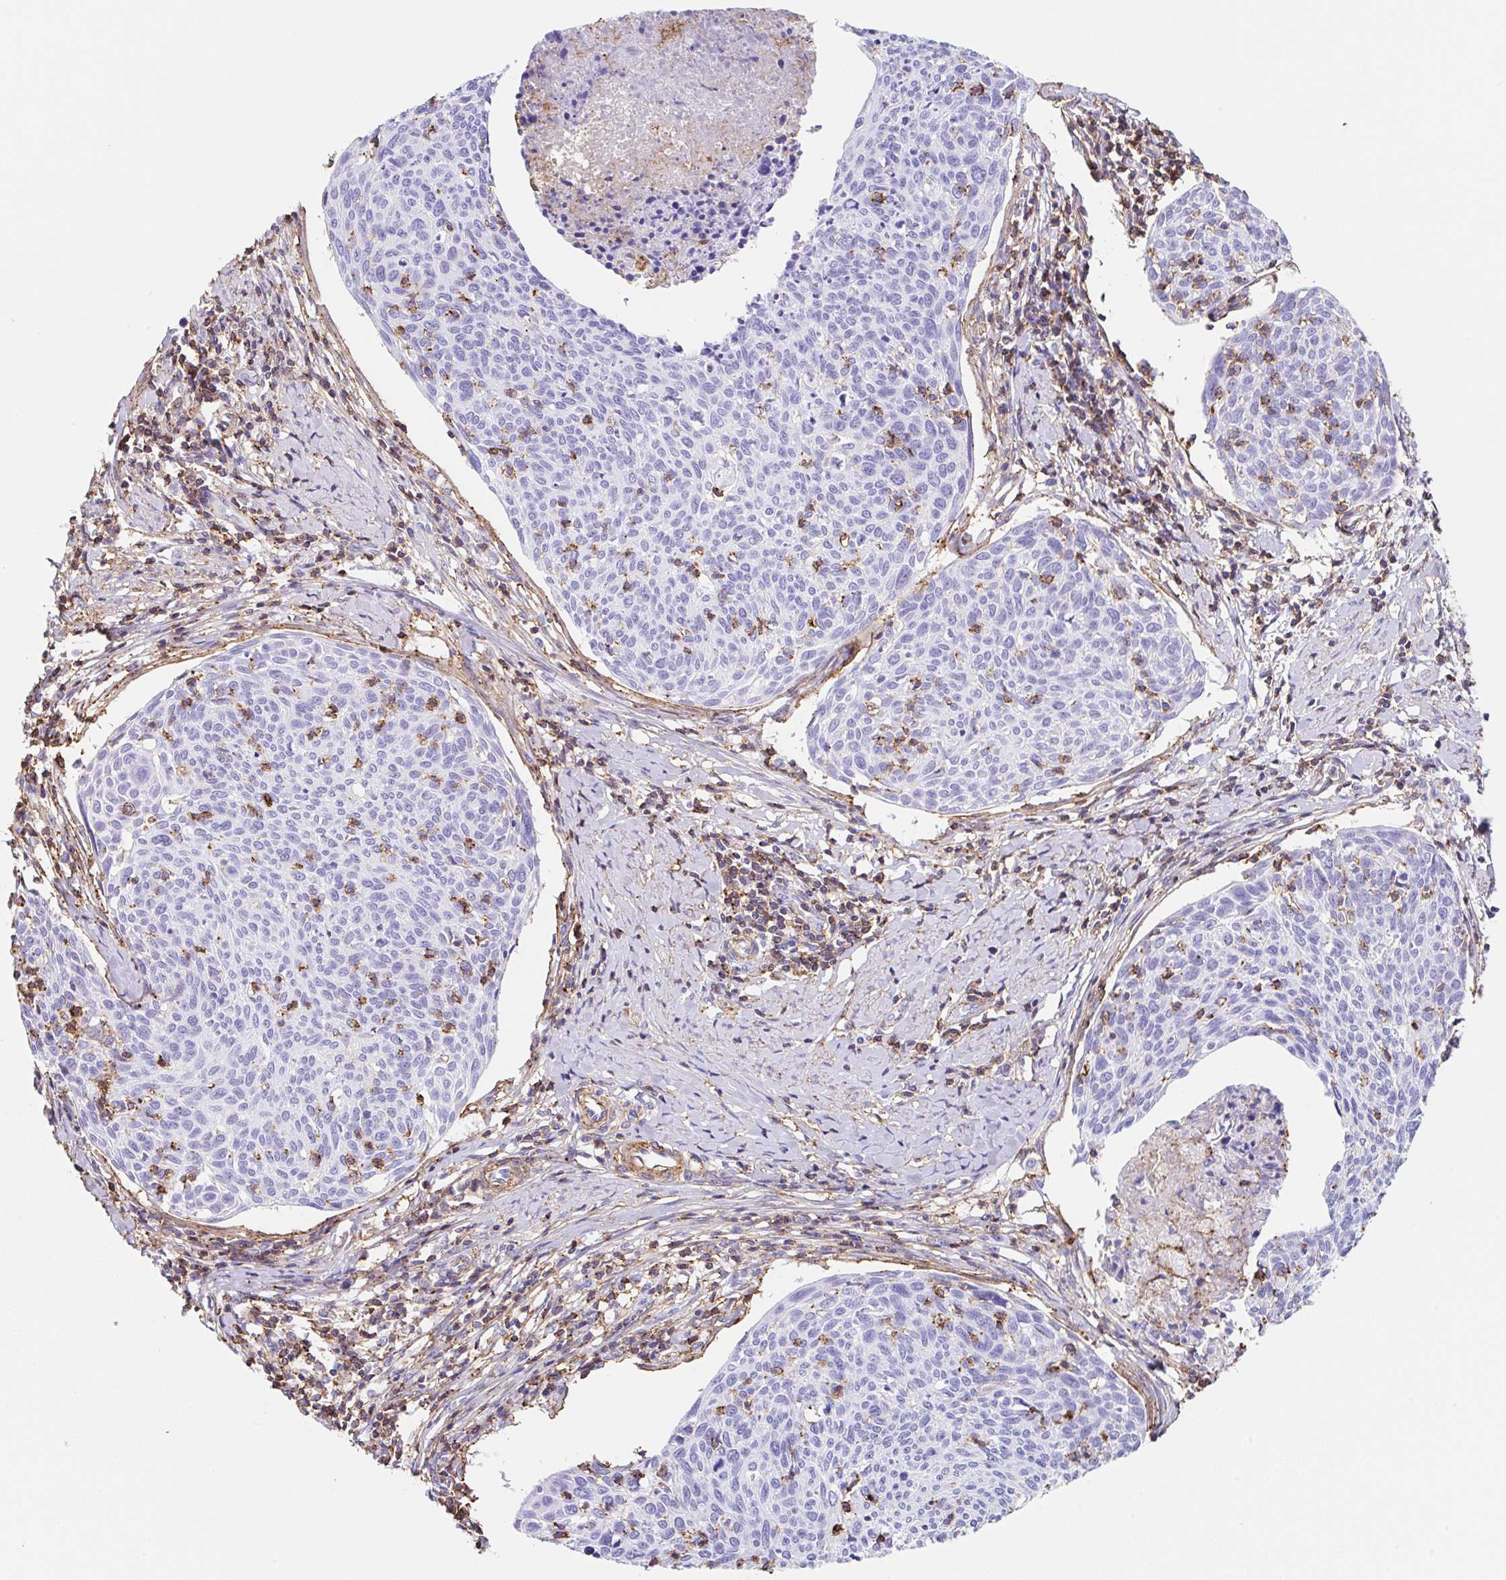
{"staining": {"intensity": "negative", "quantity": "none", "location": "none"}, "tissue": "cervical cancer", "cell_type": "Tumor cells", "image_type": "cancer", "snomed": [{"axis": "morphology", "description": "Squamous cell carcinoma, NOS"}, {"axis": "topography", "description": "Cervix"}], "caption": "Histopathology image shows no significant protein positivity in tumor cells of cervical squamous cell carcinoma.", "gene": "MTTP", "patient": {"sex": "female", "age": 49}}